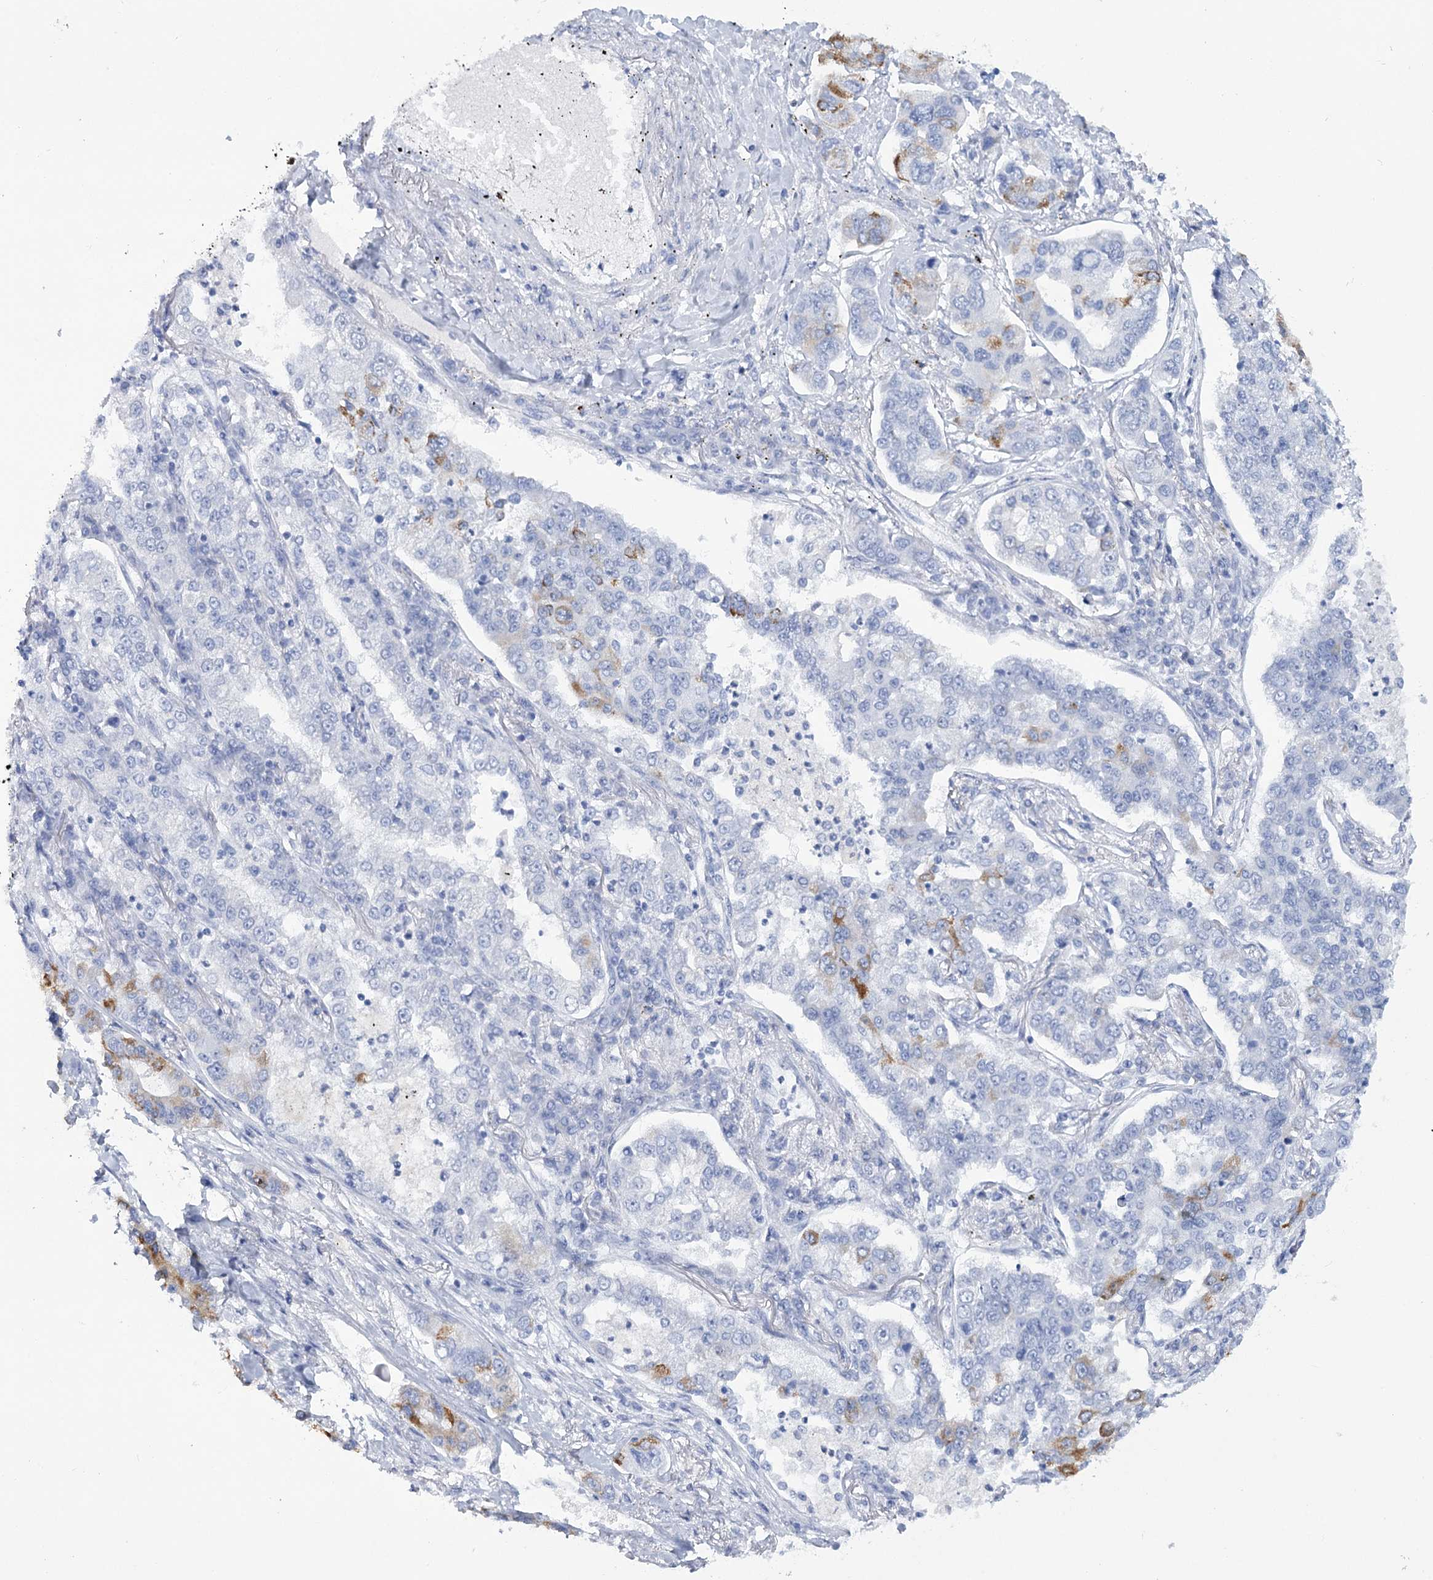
{"staining": {"intensity": "moderate", "quantity": "<25%", "location": "cytoplasmic/membranous"}, "tissue": "lung cancer", "cell_type": "Tumor cells", "image_type": "cancer", "snomed": [{"axis": "morphology", "description": "Adenocarcinoma, NOS"}, {"axis": "topography", "description": "Lung"}], "caption": "This is an image of immunohistochemistry staining of lung cancer (adenocarcinoma), which shows moderate positivity in the cytoplasmic/membranous of tumor cells.", "gene": "RNF186", "patient": {"sex": "male", "age": 49}}